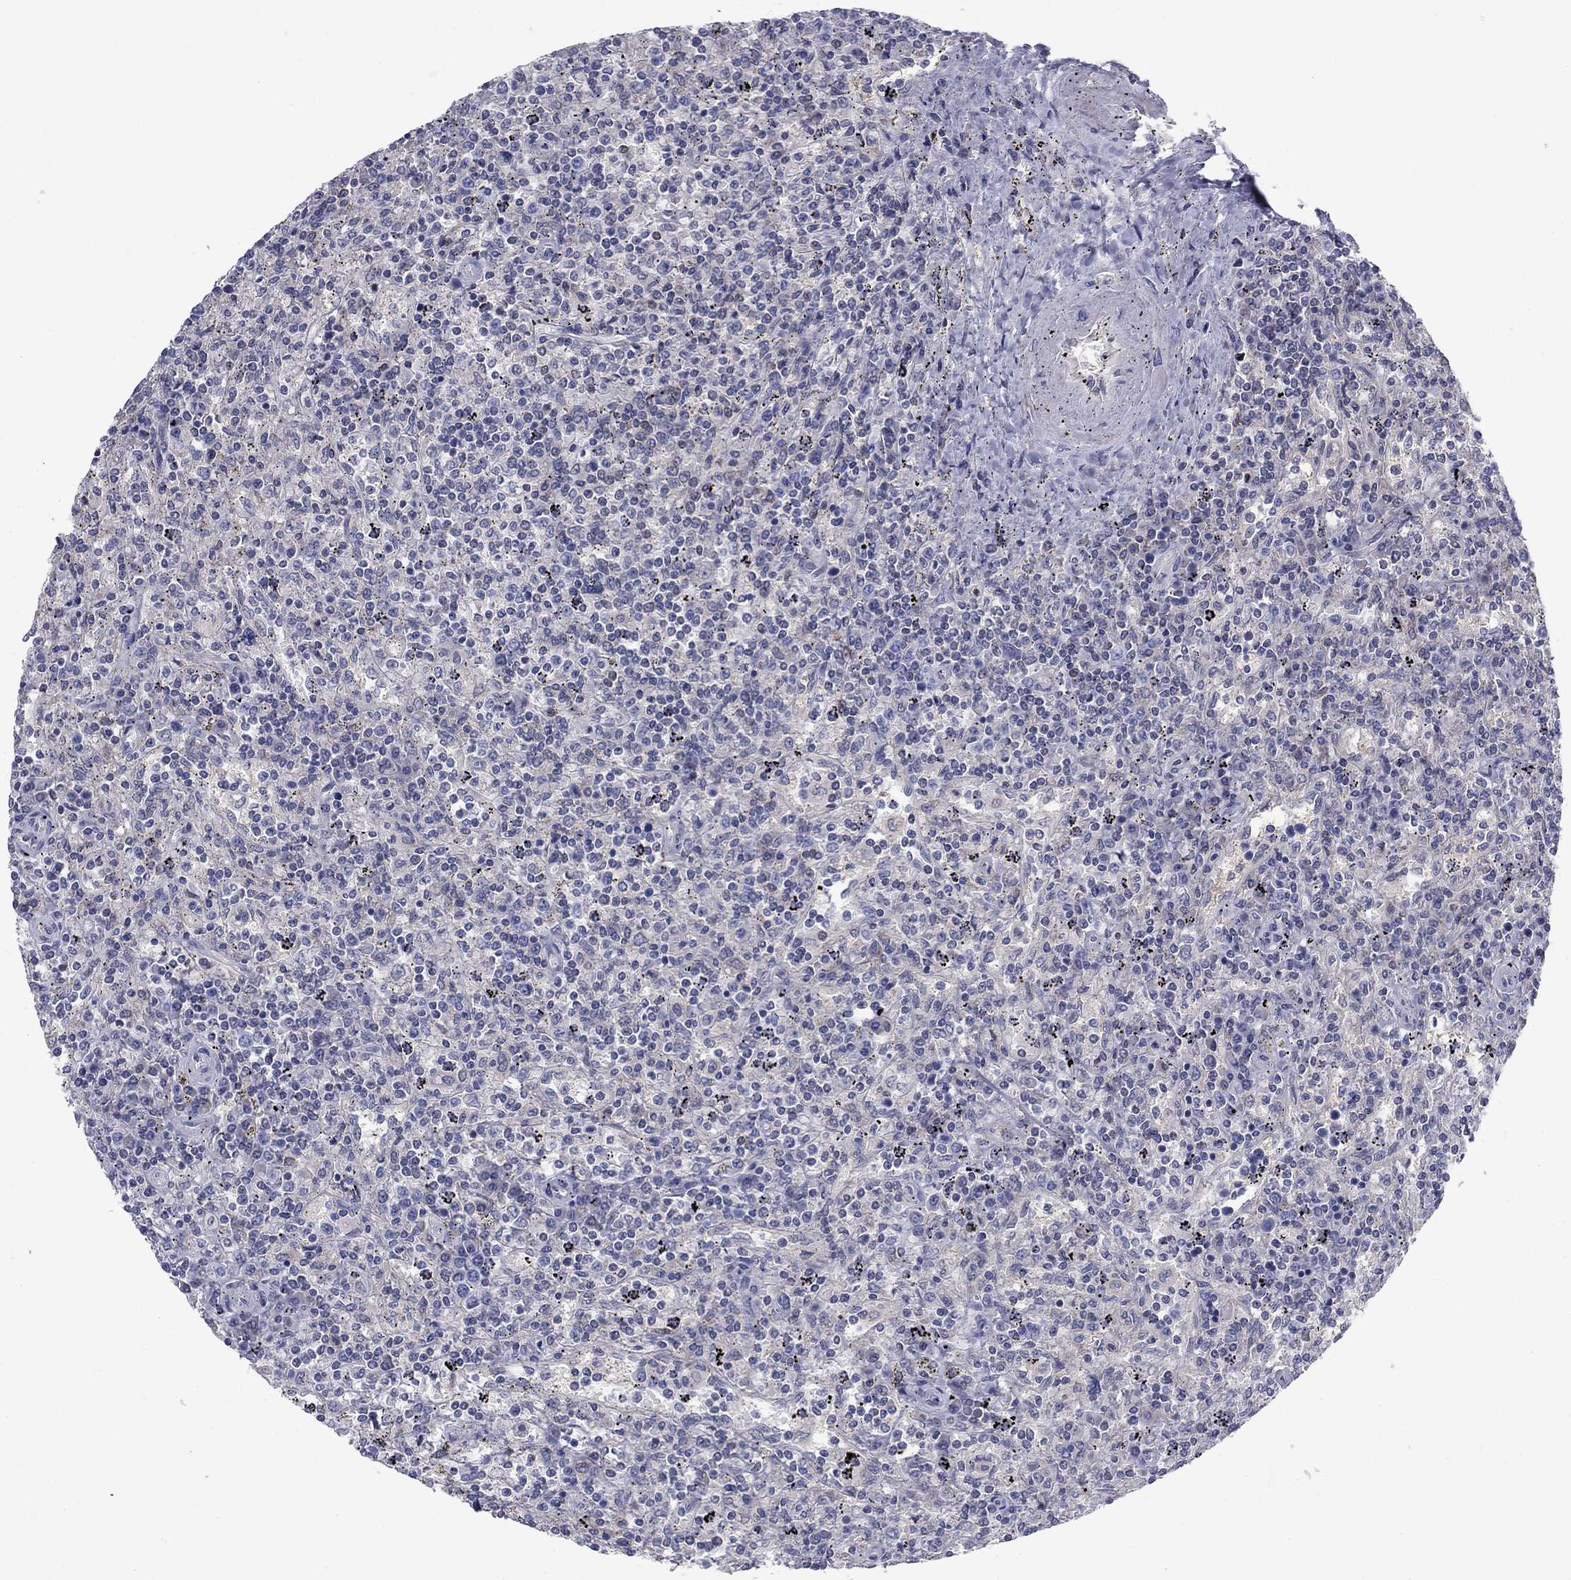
{"staining": {"intensity": "negative", "quantity": "none", "location": "none"}, "tissue": "lymphoma", "cell_type": "Tumor cells", "image_type": "cancer", "snomed": [{"axis": "morphology", "description": "Malignant lymphoma, non-Hodgkin's type, Low grade"}, {"axis": "topography", "description": "Spleen"}], "caption": "Image shows no significant protein positivity in tumor cells of lymphoma.", "gene": "GRHPR", "patient": {"sex": "male", "age": 62}}